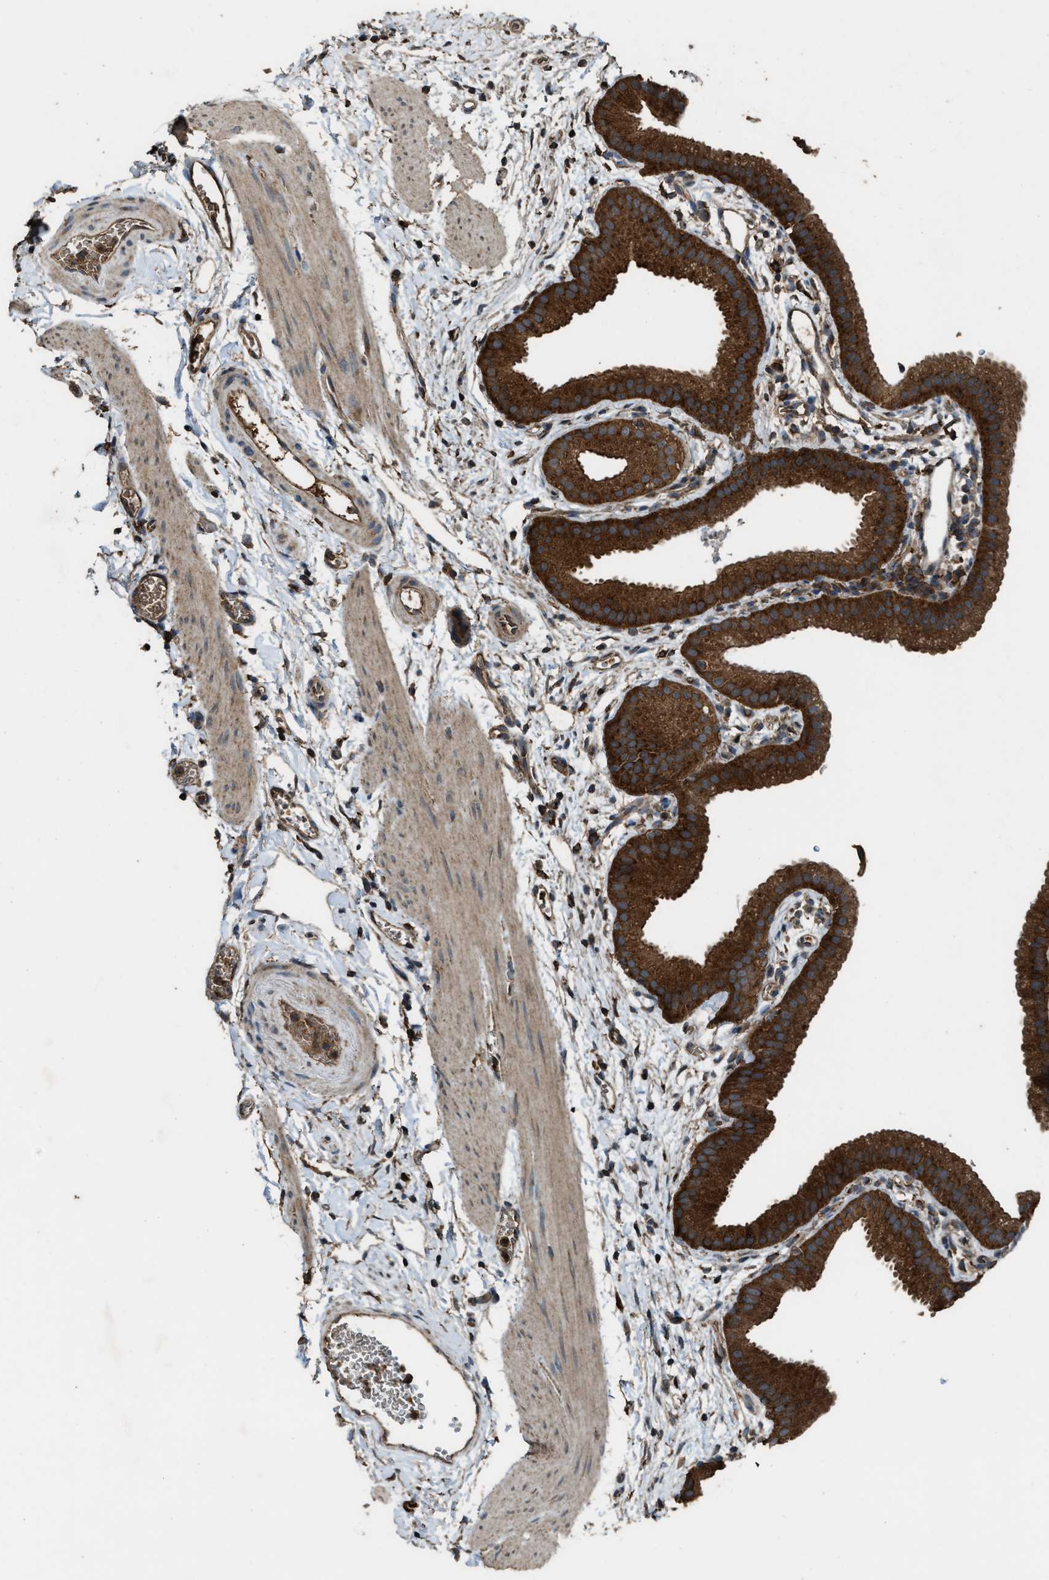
{"staining": {"intensity": "strong", "quantity": ">75%", "location": "cytoplasmic/membranous"}, "tissue": "gallbladder", "cell_type": "Glandular cells", "image_type": "normal", "snomed": [{"axis": "morphology", "description": "Normal tissue, NOS"}, {"axis": "topography", "description": "Gallbladder"}], "caption": "Immunohistochemical staining of normal human gallbladder shows strong cytoplasmic/membranous protein positivity in approximately >75% of glandular cells. (Brightfield microscopy of DAB IHC at high magnification).", "gene": "MAP3K8", "patient": {"sex": "female", "age": 64}}